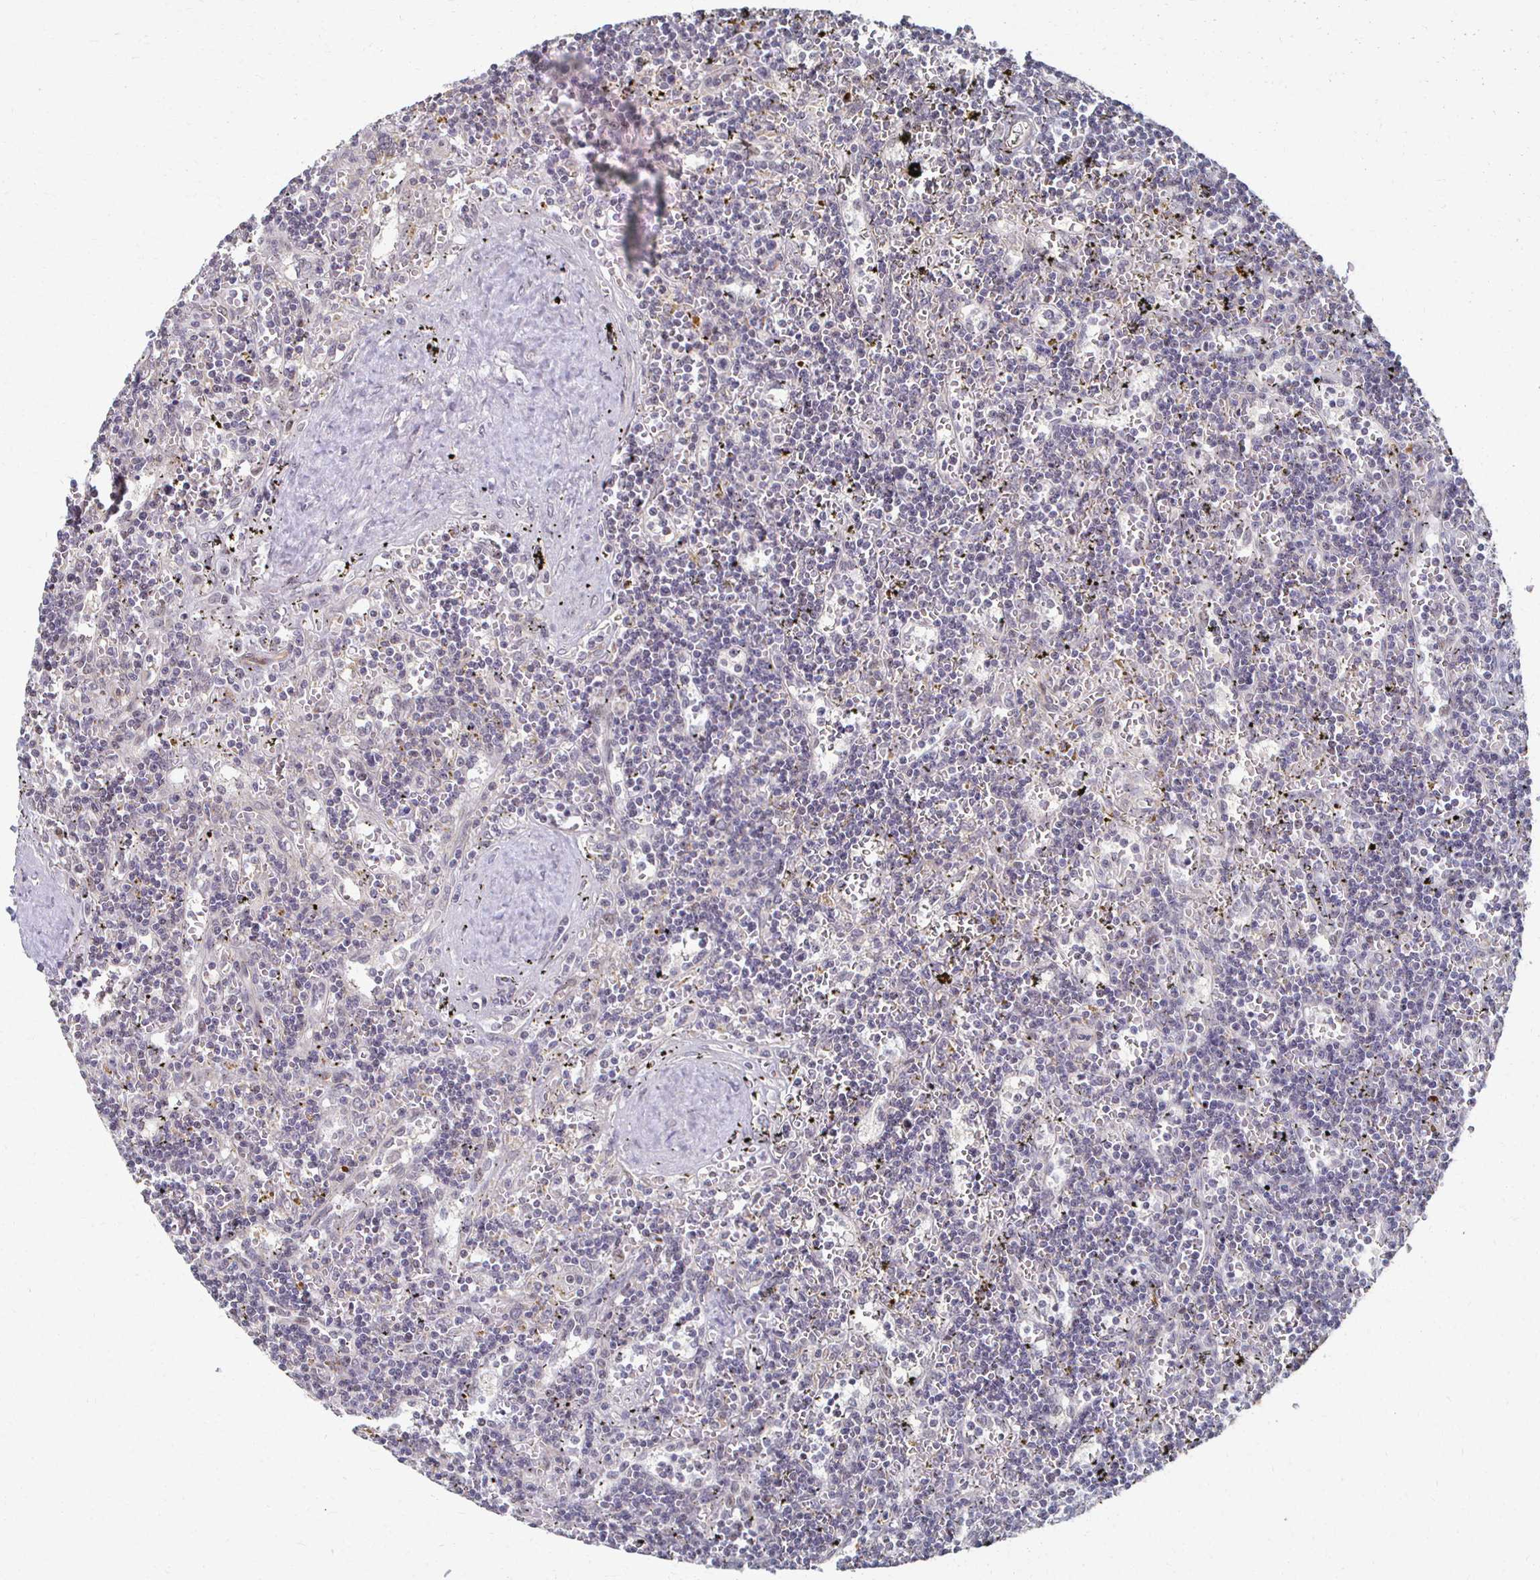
{"staining": {"intensity": "negative", "quantity": "none", "location": "none"}, "tissue": "lymphoma", "cell_type": "Tumor cells", "image_type": "cancer", "snomed": [{"axis": "morphology", "description": "Malignant lymphoma, non-Hodgkin's type, Low grade"}, {"axis": "topography", "description": "Spleen"}], "caption": "Tumor cells are negative for brown protein staining in low-grade malignant lymphoma, non-Hodgkin's type.", "gene": "DAB1", "patient": {"sex": "male", "age": 60}}